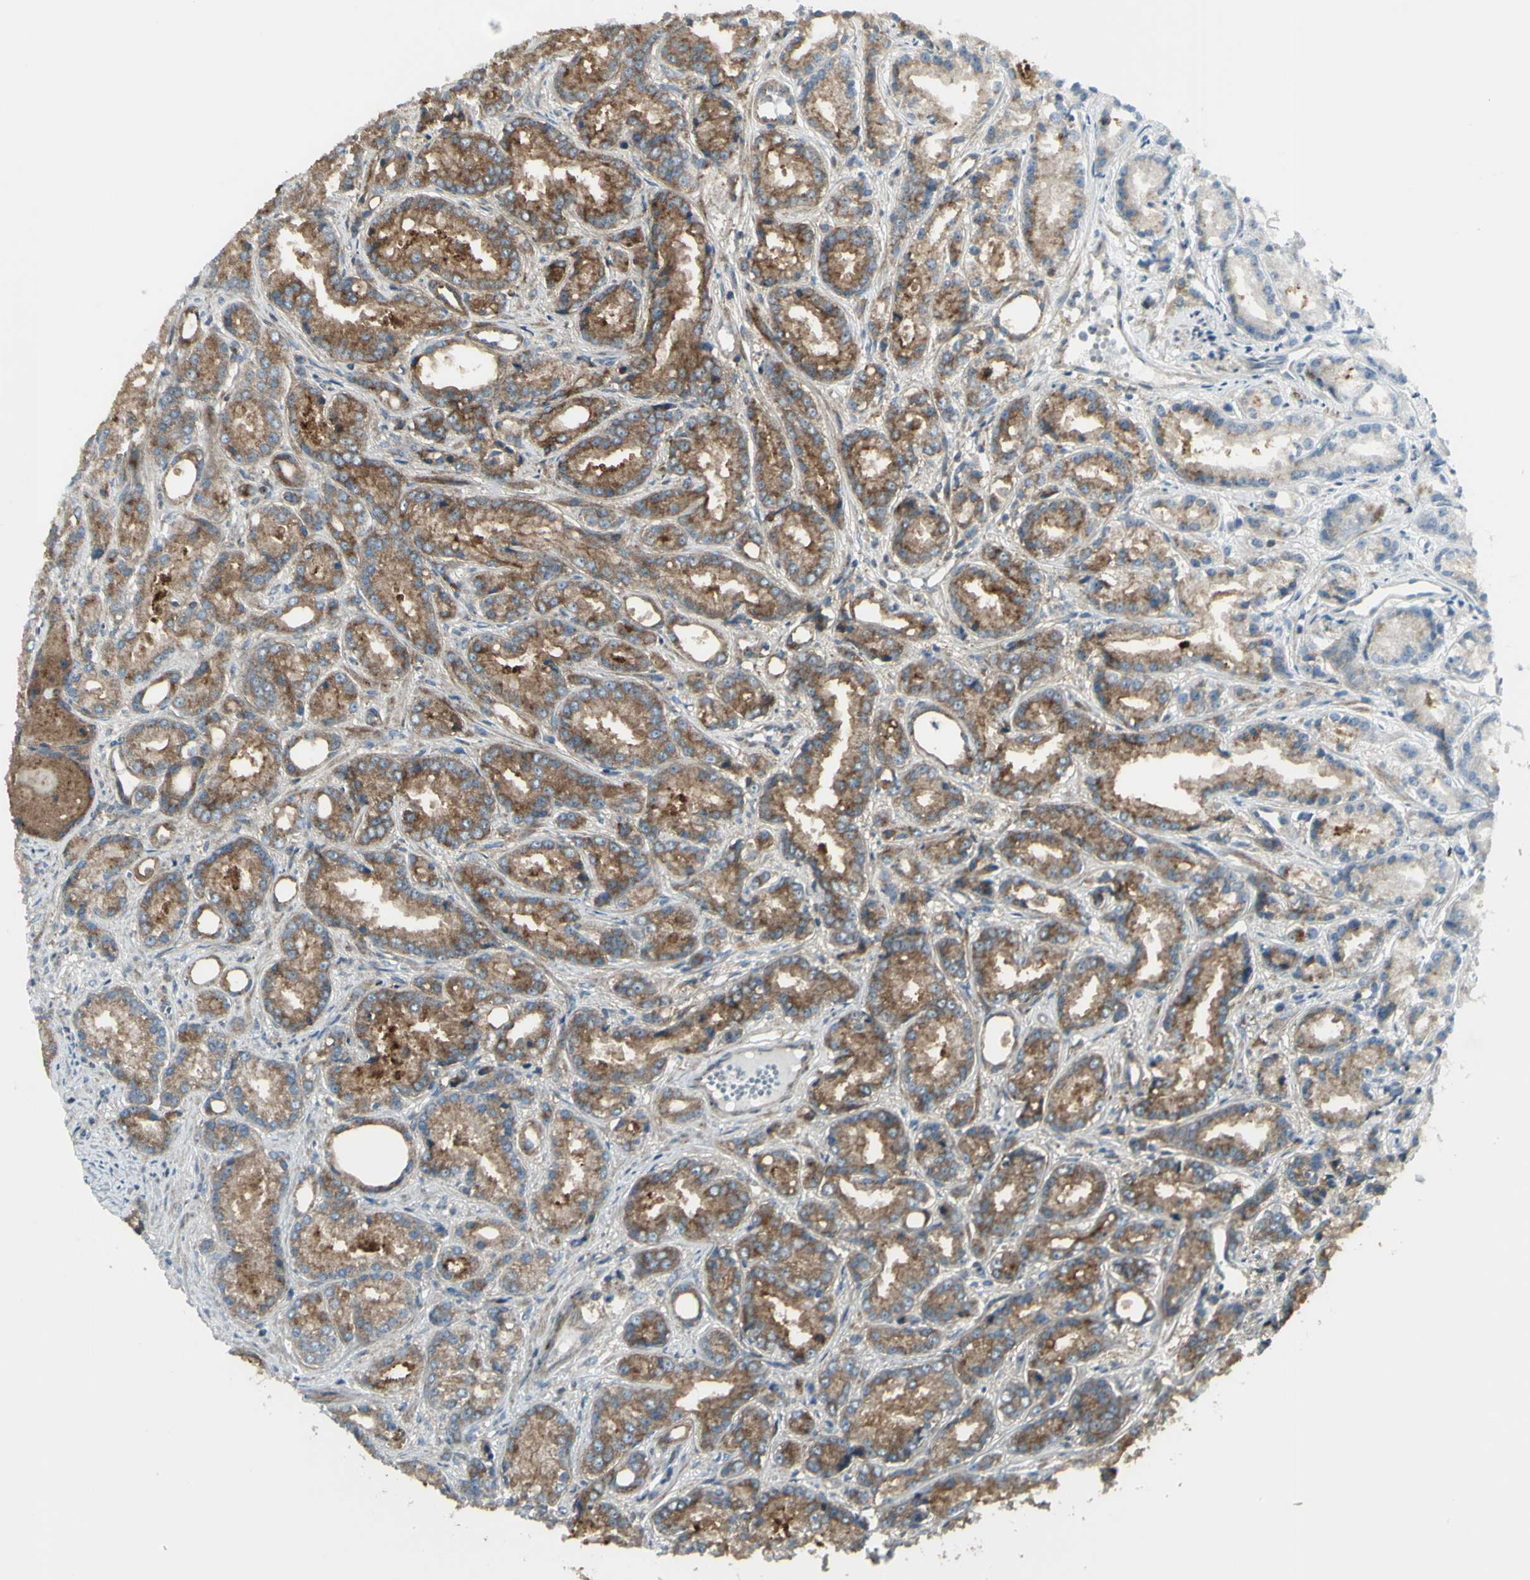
{"staining": {"intensity": "moderate", "quantity": ">75%", "location": "cytoplasmic/membranous"}, "tissue": "prostate cancer", "cell_type": "Tumor cells", "image_type": "cancer", "snomed": [{"axis": "morphology", "description": "Adenocarcinoma, Low grade"}, {"axis": "topography", "description": "Prostate"}], "caption": "DAB immunohistochemical staining of low-grade adenocarcinoma (prostate) shows moderate cytoplasmic/membranous protein positivity in approximately >75% of tumor cells.", "gene": "NAPA", "patient": {"sex": "male", "age": 72}}